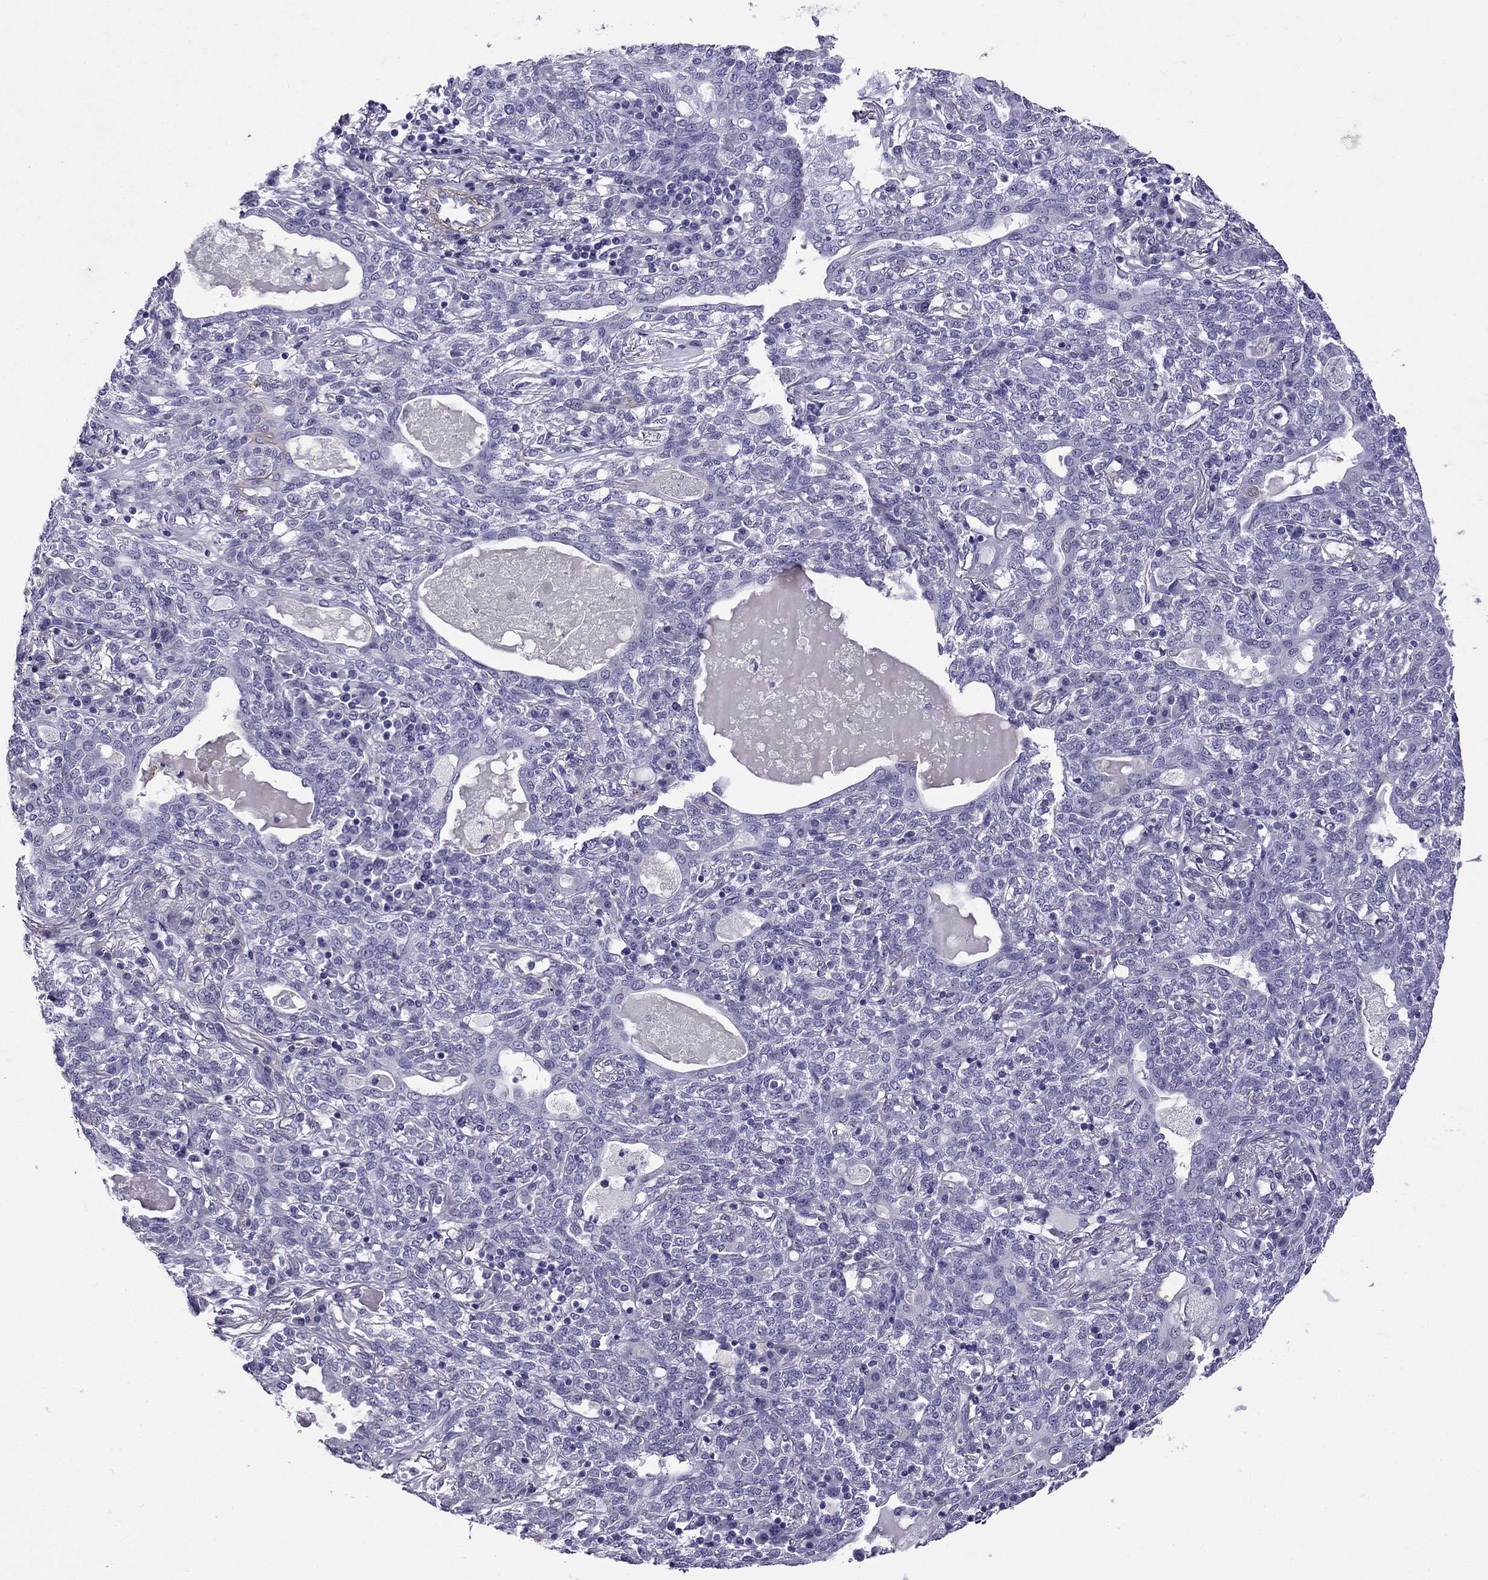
{"staining": {"intensity": "negative", "quantity": "none", "location": "none"}, "tissue": "lung cancer", "cell_type": "Tumor cells", "image_type": "cancer", "snomed": [{"axis": "morphology", "description": "Squamous cell carcinoma, NOS"}, {"axis": "topography", "description": "Lung"}], "caption": "A histopathology image of squamous cell carcinoma (lung) stained for a protein exhibits no brown staining in tumor cells. (Immunohistochemistry, brightfield microscopy, high magnification).", "gene": "CHRNA5", "patient": {"sex": "female", "age": 70}}